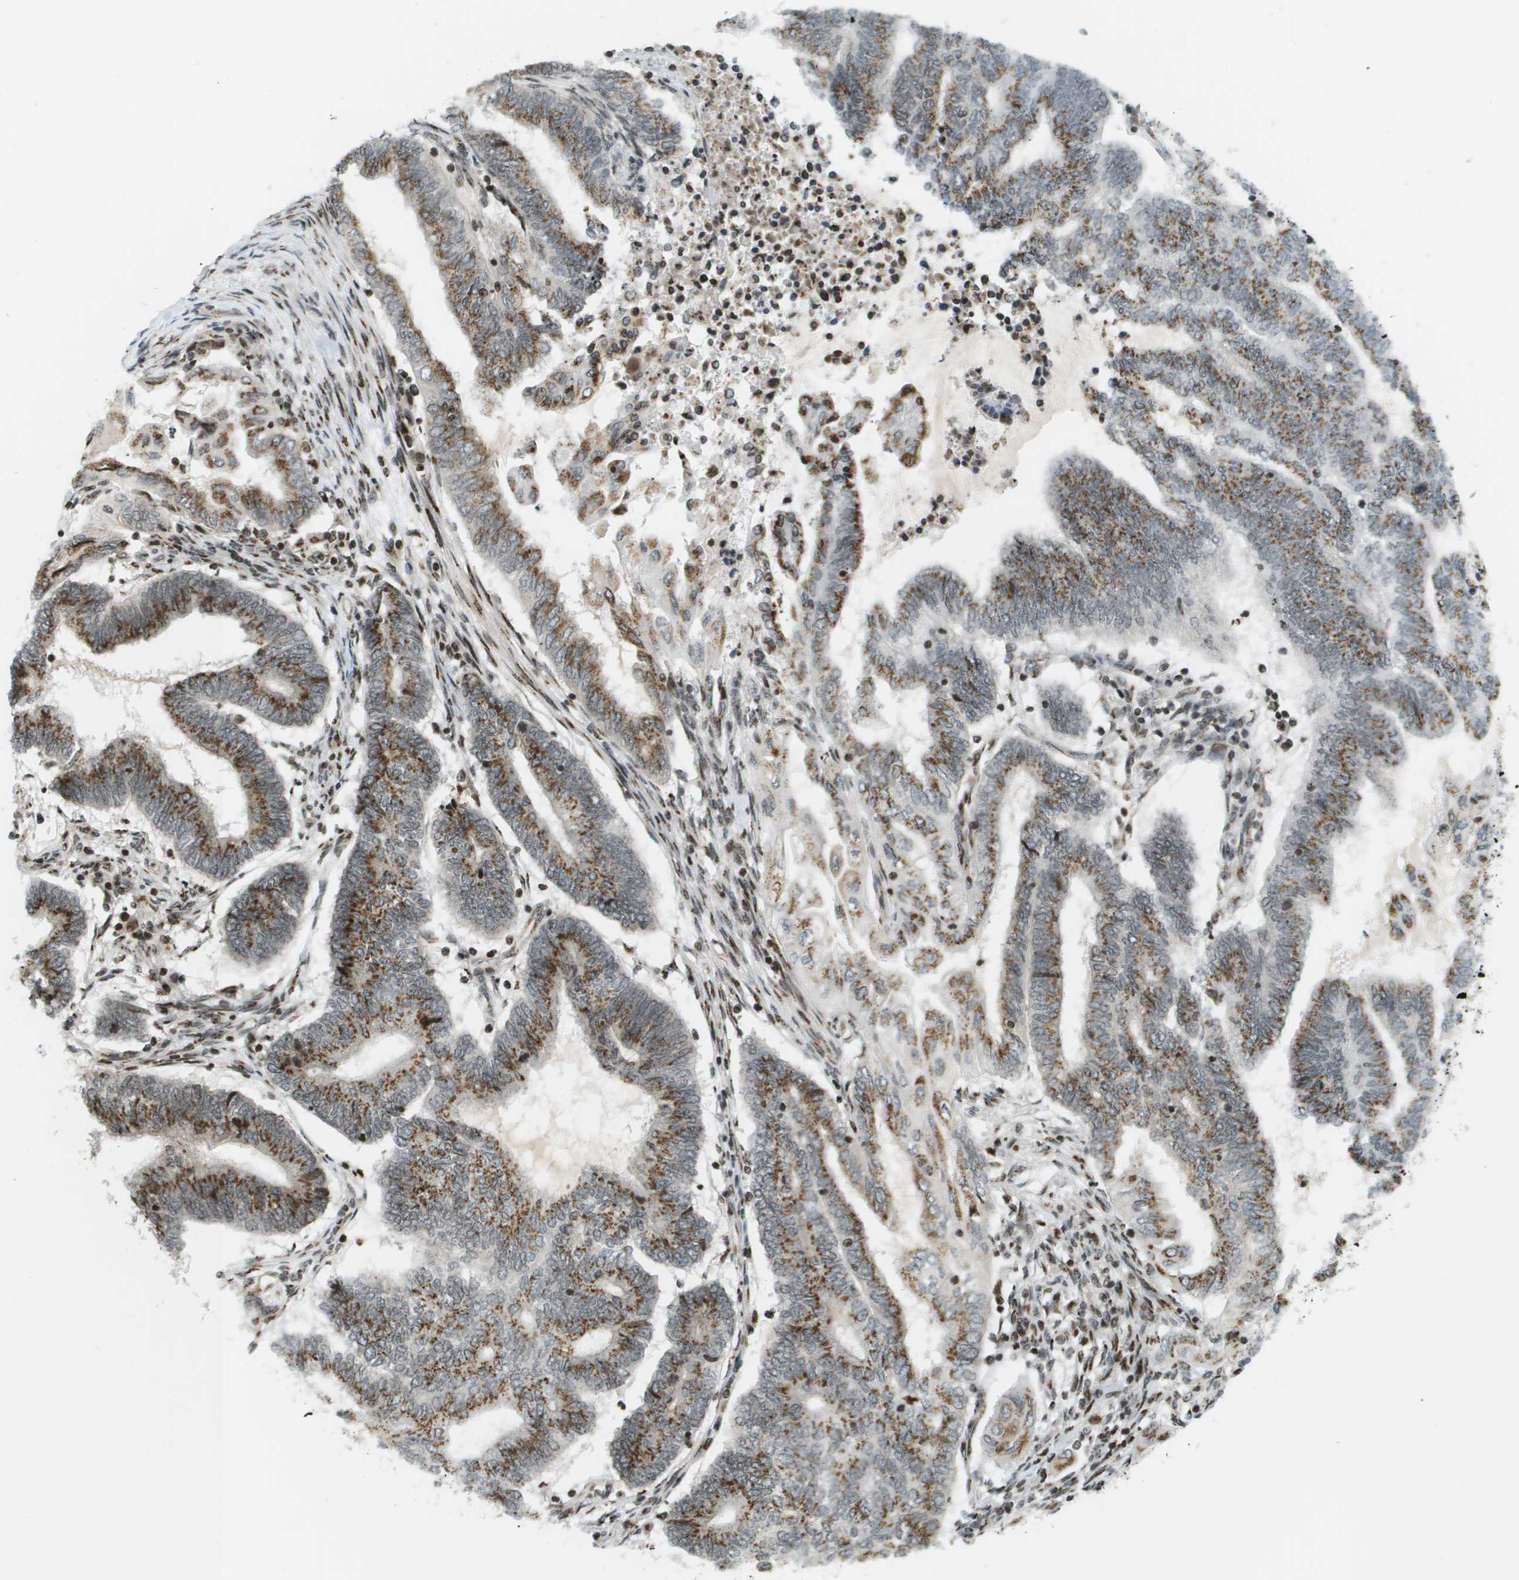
{"staining": {"intensity": "moderate", "quantity": ">75%", "location": "cytoplasmic/membranous"}, "tissue": "endometrial cancer", "cell_type": "Tumor cells", "image_type": "cancer", "snomed": [{"axis": "morphology", "description": "Adenocarcinoma, NOS"}, {"axis": "topography", "description": "Uterus"}, {"axis": "topography", "description": "Endometrium"}], "caption": "A medium amount of moderate cytoplasmic/membranous staining is identified in approximately >75% of tumor cells in endometrial cancer tissue. The staining was performed using DAB, with brown indicating positive protein expression. Nuclei are stained blue with hematoxylin.", "gene": "EVC", "patient": {"sex": "female", "age": 70}}